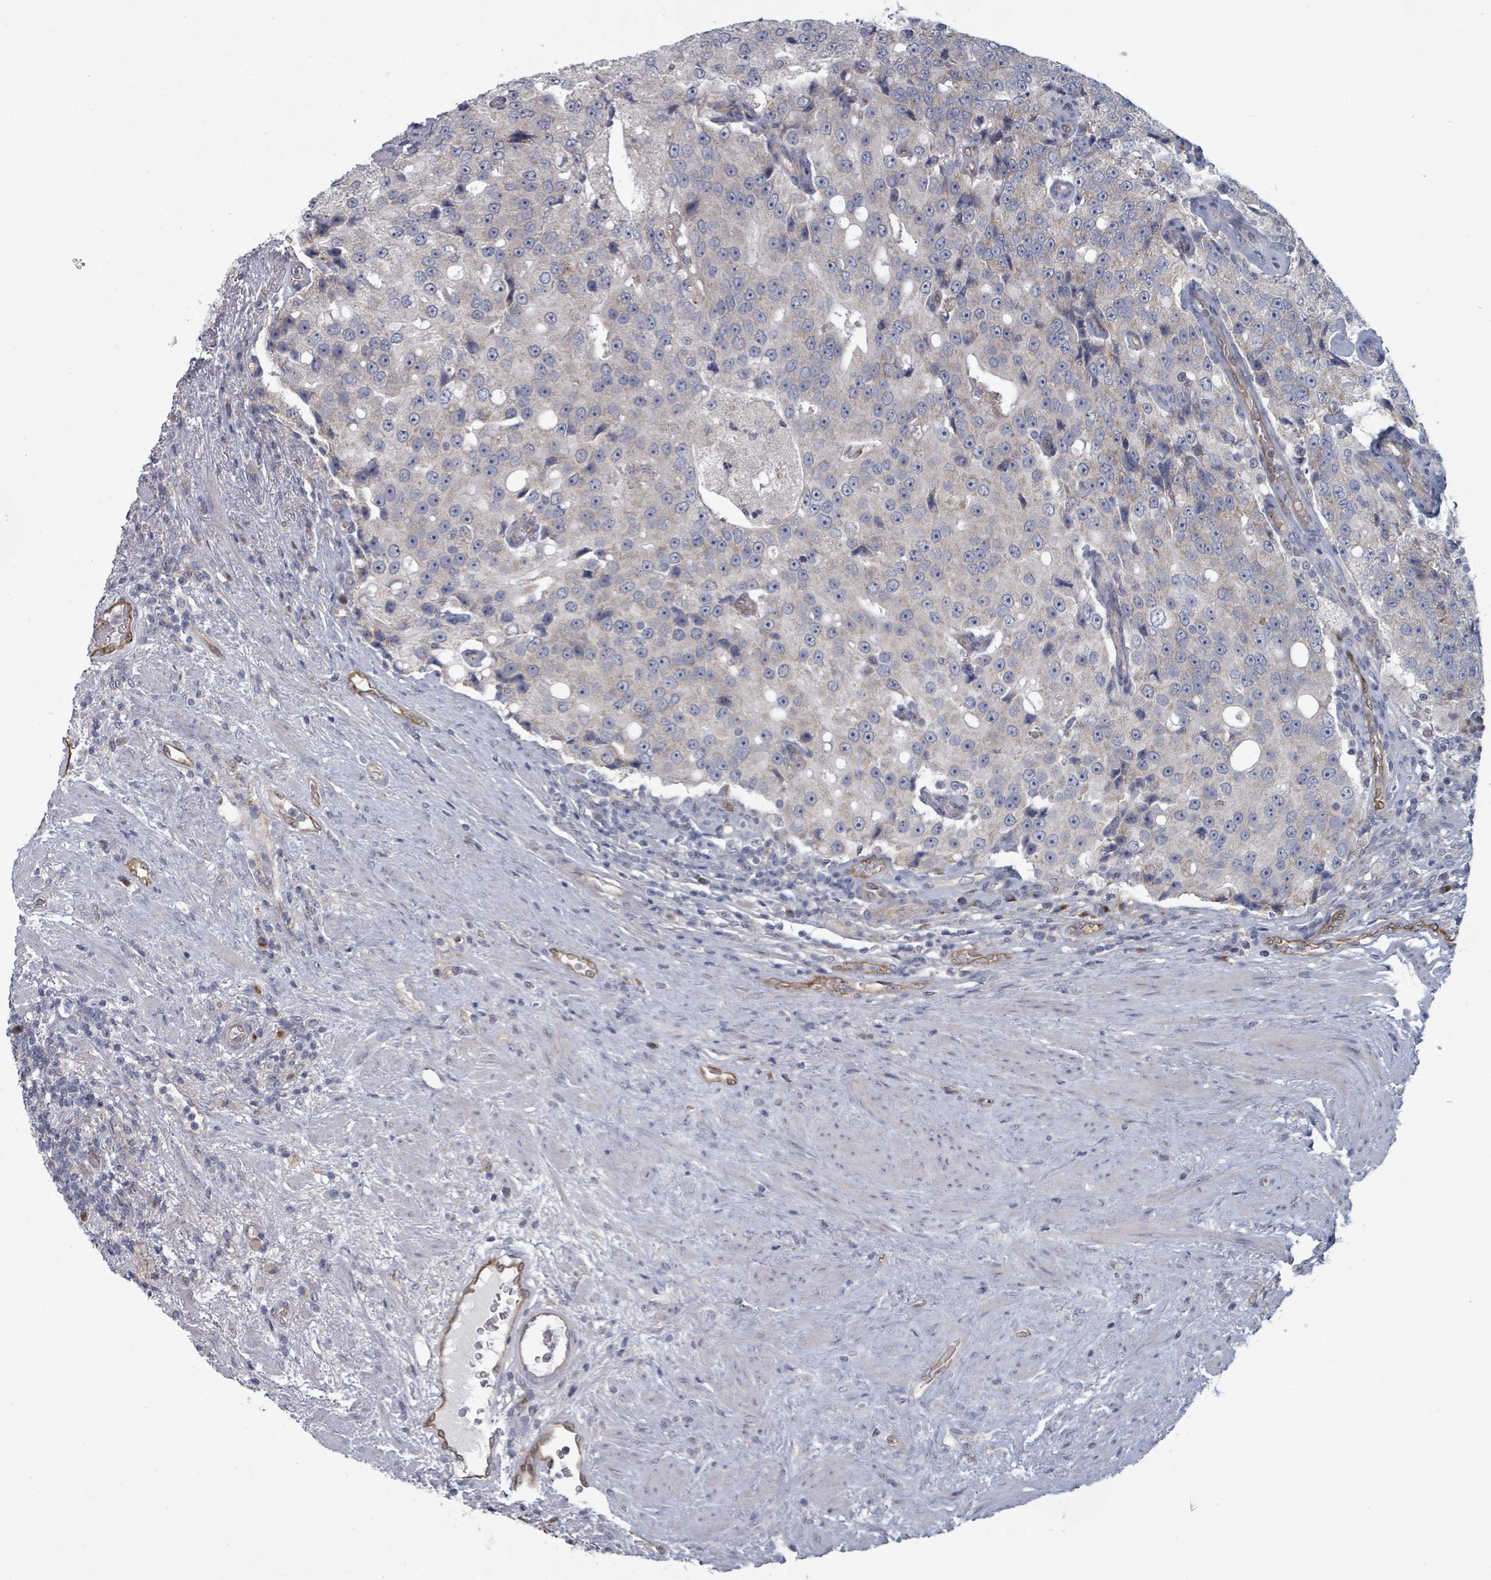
{"staining": {"intensity": "negative", "quantity": "none", "location": "none"}, "tissue": "prostate cancer", "cell_type": "Tumor cells", "image_type": "cancer", "snomed": [{"axis": "morphology", "description": "Adenocarcinoma, High grade"}, {"axis": "topography", "description": "Prostate"}], "caption": "This histopathology image is of adenocarcinoma (high-grade) (prostate) stained with immunohistochemistry to label a protein in brown with the nuclei are counter-stained blue. There is no staining in tumor cells. (Immunohistochemistry, brightfield microscopy, high magnification).", "gene": "FKBP1A", "patient": {"sex": "male", "age": 70}}